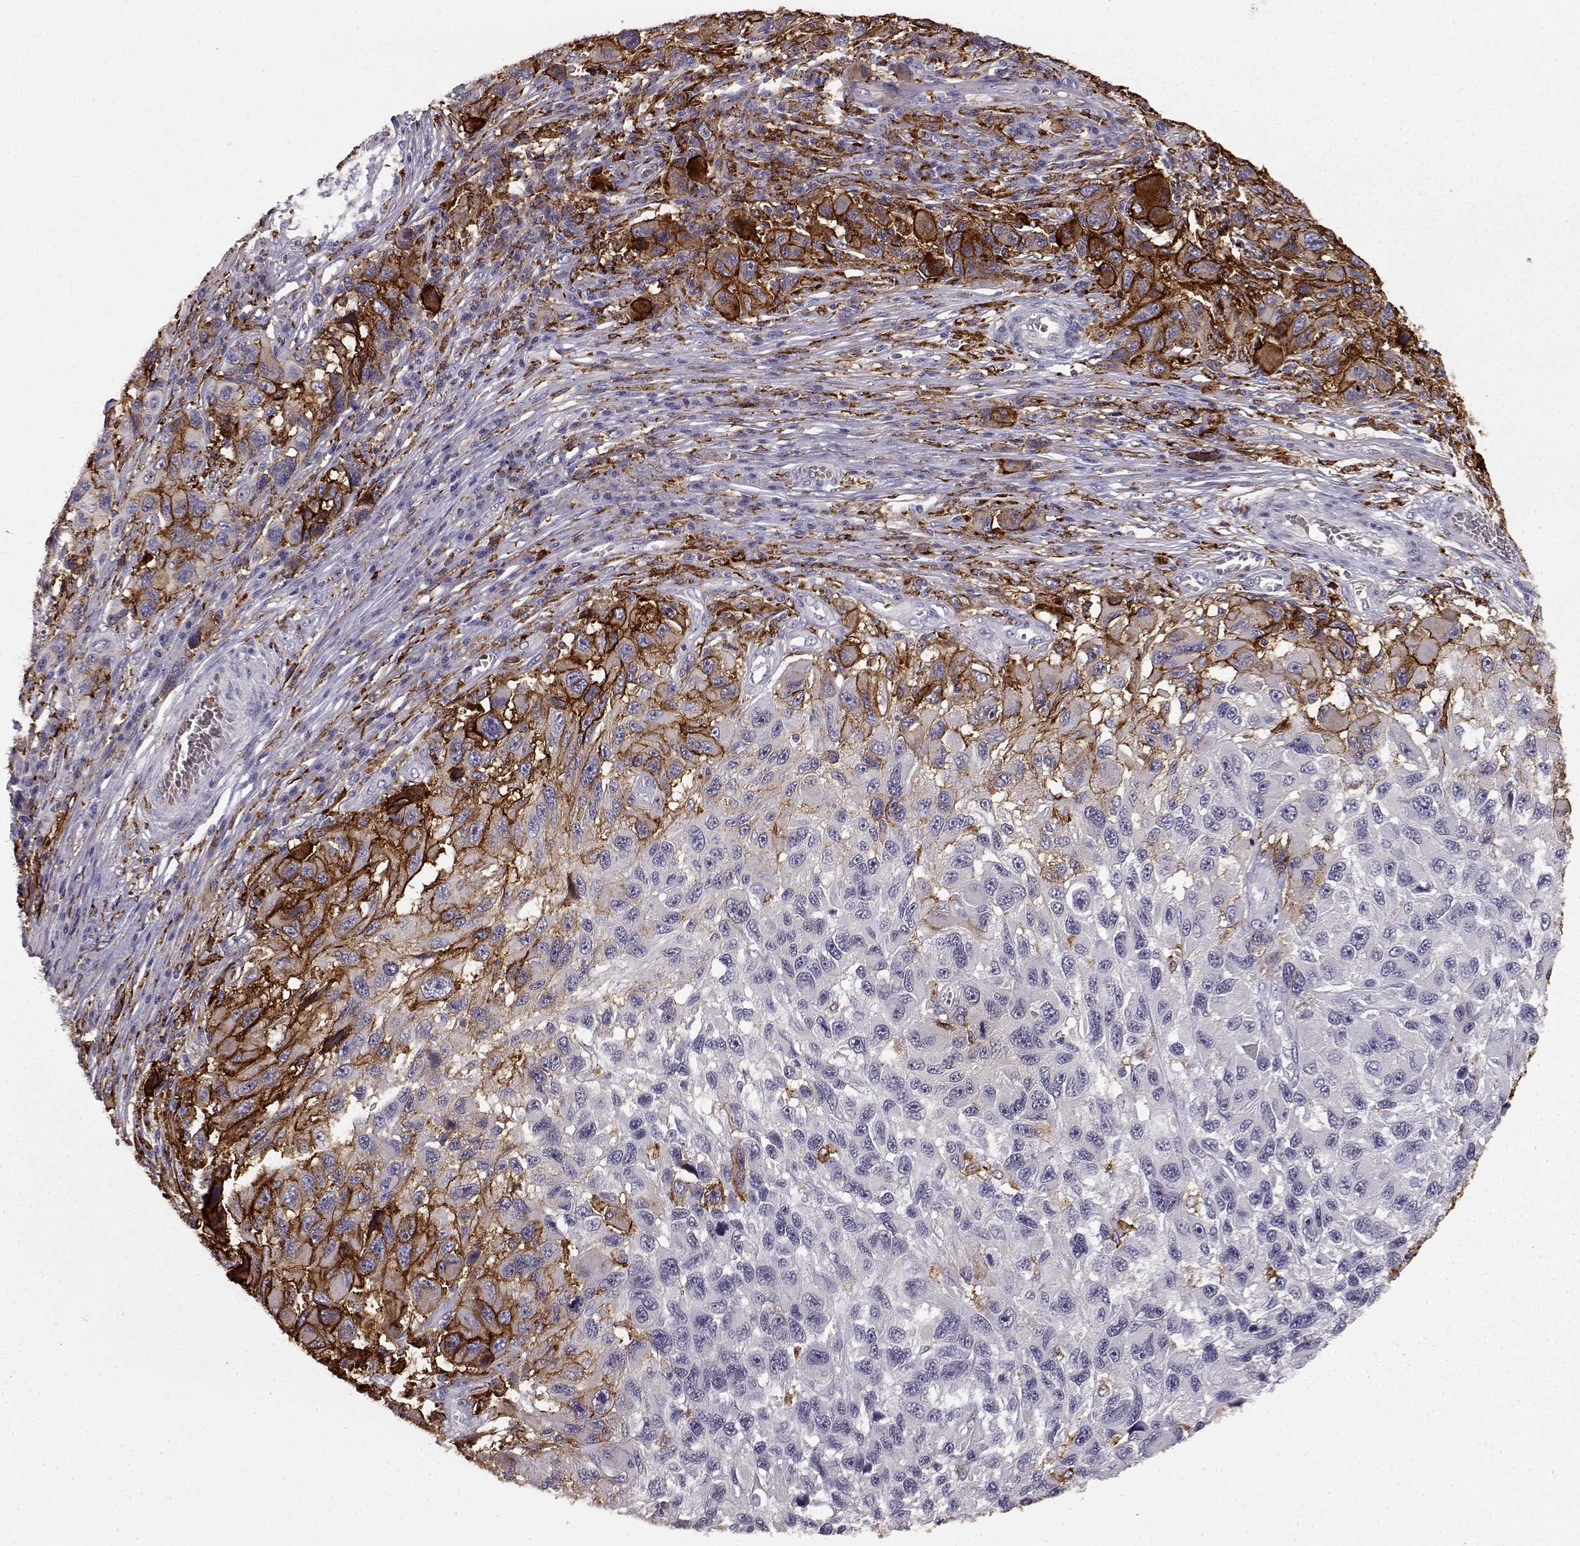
{"staining": {"intensity": "strong", "quantity": "<25%", "location": "cytoplasmic/membranous"}, "tissue": "melanoma", "cell_type": "Tumor cells", "image_type": "cancer", "snomed": [{"axis": "morphology", "description": "Malignant melanoma, NOS"}, {"axis": "topography", "description": "Skin"}], "caption": "Melanoma was stained to show a protein in brown. There is medium levels of strong cytoplasmic/membranous positivity in about <25% of tumor cells.", "gene": "CCNF", "patient": {"sex": "male", "age": 53}}